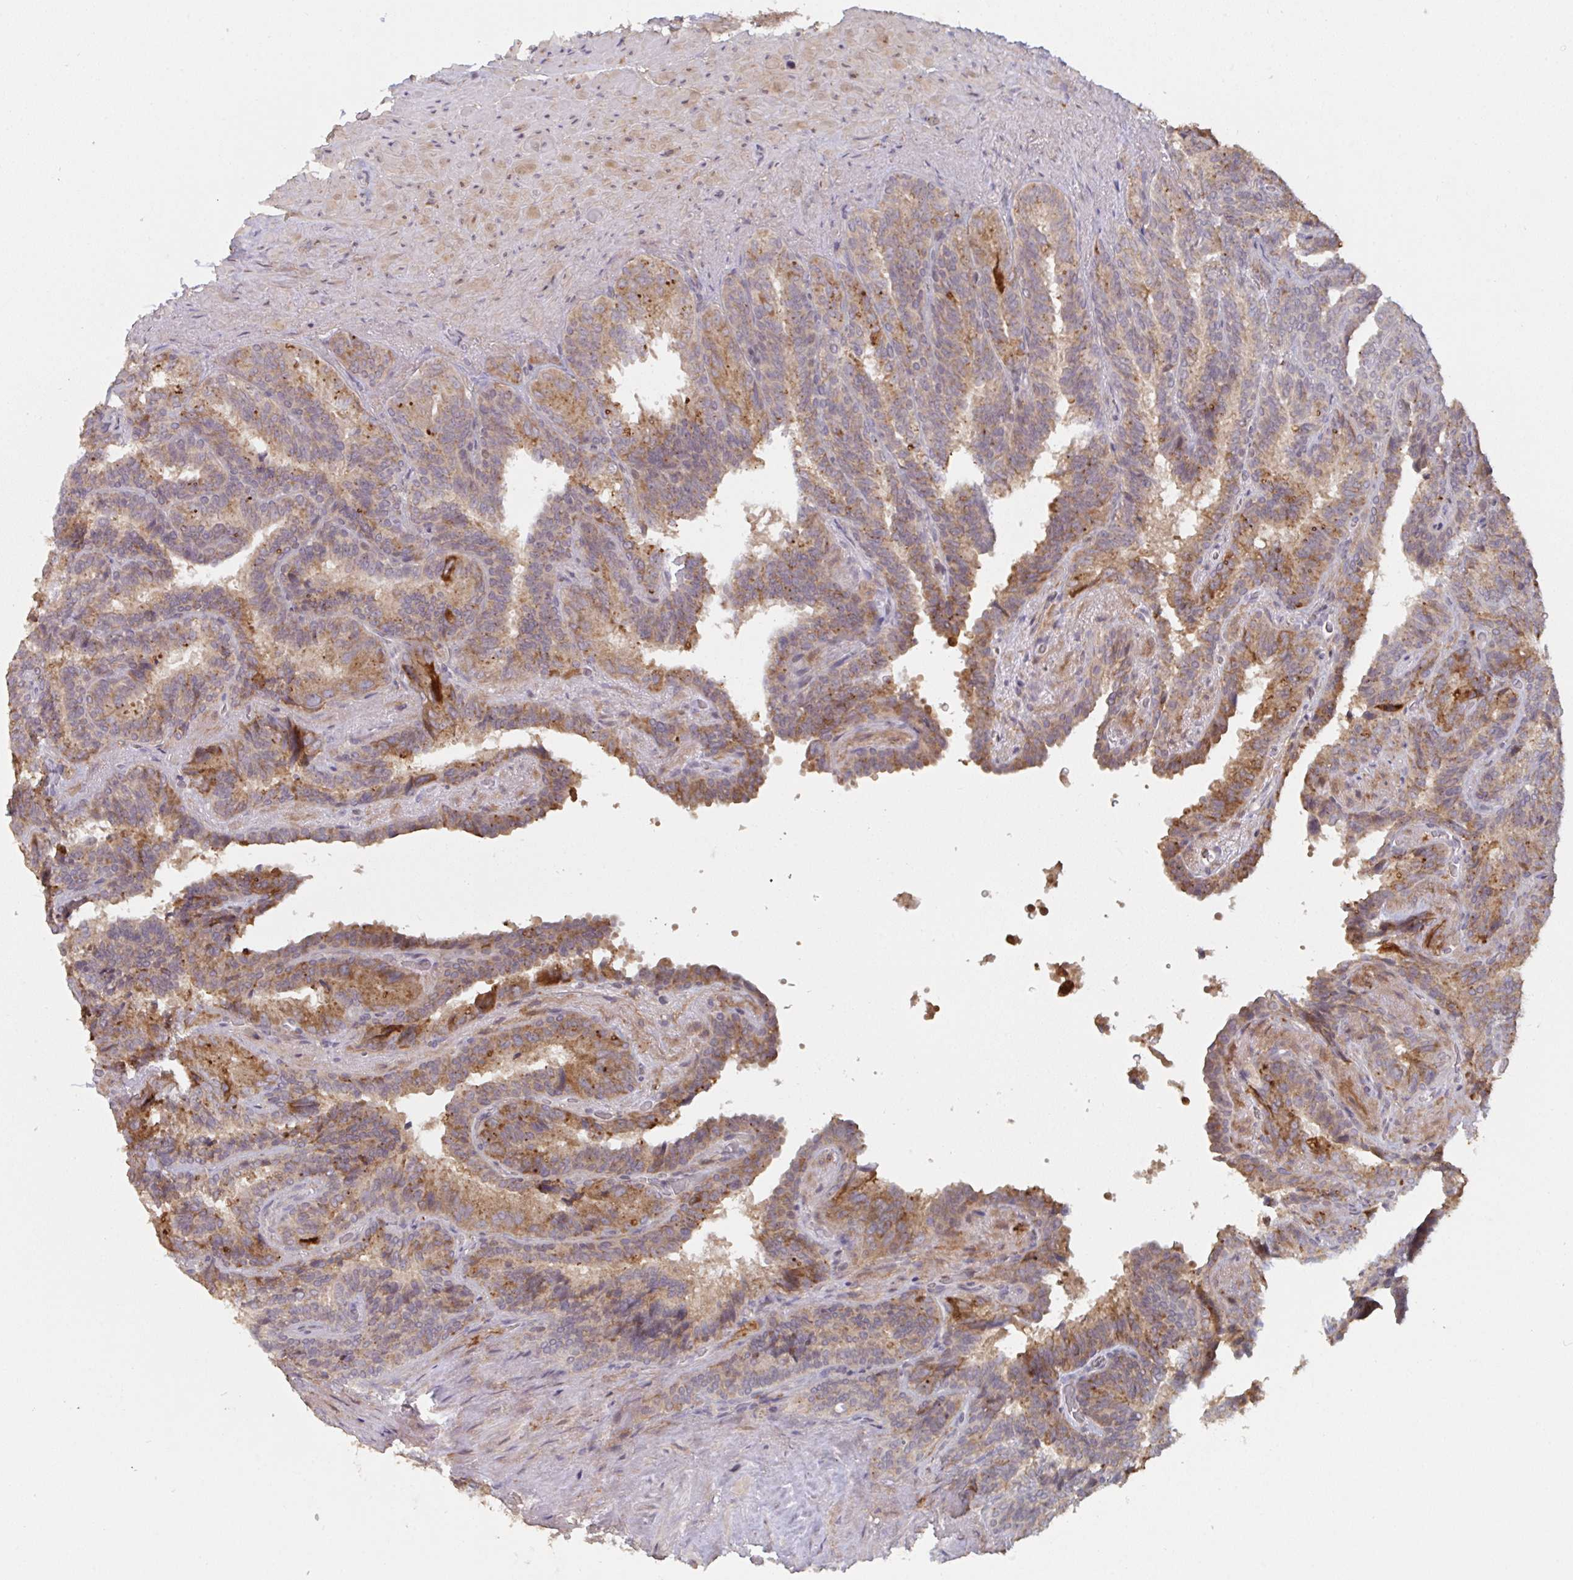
{"staining": {"intensity": "moderate", "quantity": ">75%", "location": "cytoplasmic/membranous"}, "tissue": "seminal vesicle", "cell_type": "Glandular cells", "image_type": "normal", "snomed": [{"axis": "morphology", "description": "Normal tissue, NOS"}, {"axis": "topography", "description": "Seminal veicle"}], "caption": "Immunohistochemistry (IHC) micrograph of normal seminal vesicle stained for a protein (brown), which reveals medium levels of moderate cytoplasmic/membranous expression in about >75% of glandular cells.", "gene": "DCST1", "patient": {"sex": "male", "age": 60}}